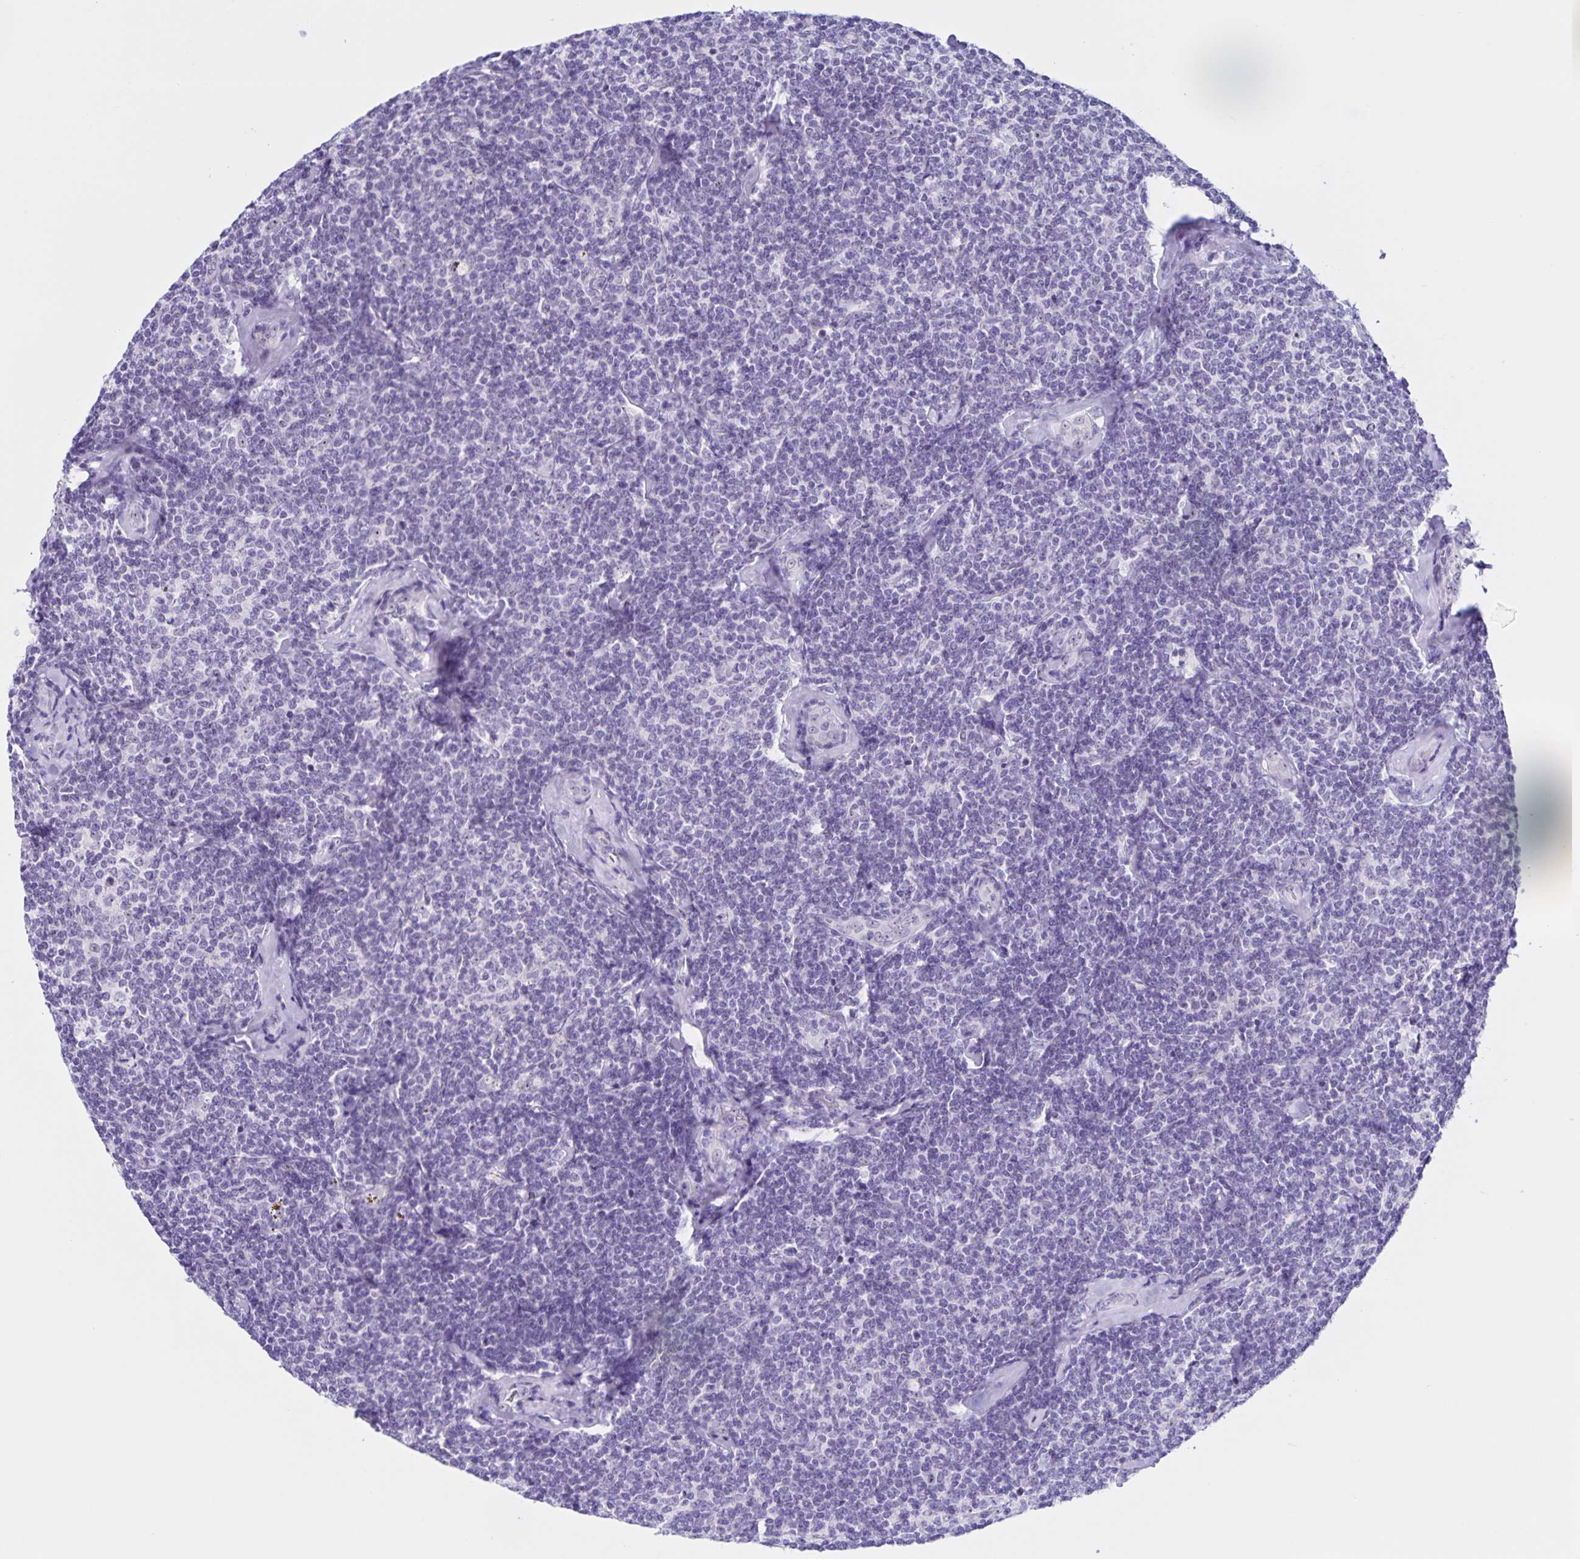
{"staining": {"intensity": "negative", "quantity": "none", "location": "none"}, "tissue": "lymphoma", "cell_type": "Tumor cells", "image_type": "cancer", "snomed": [{"axis": "morphology", "description": "Malignant lymphoma, non-Hodgkin's type, Low grade"}, {"axis": "topography", "description": "Lymph node"}], "caption": "Protein analysis of lymphoma shows no significant staining in tumor cells.", "gene": "FAM170A", "patient": {"sex": "female", "age": 56}}